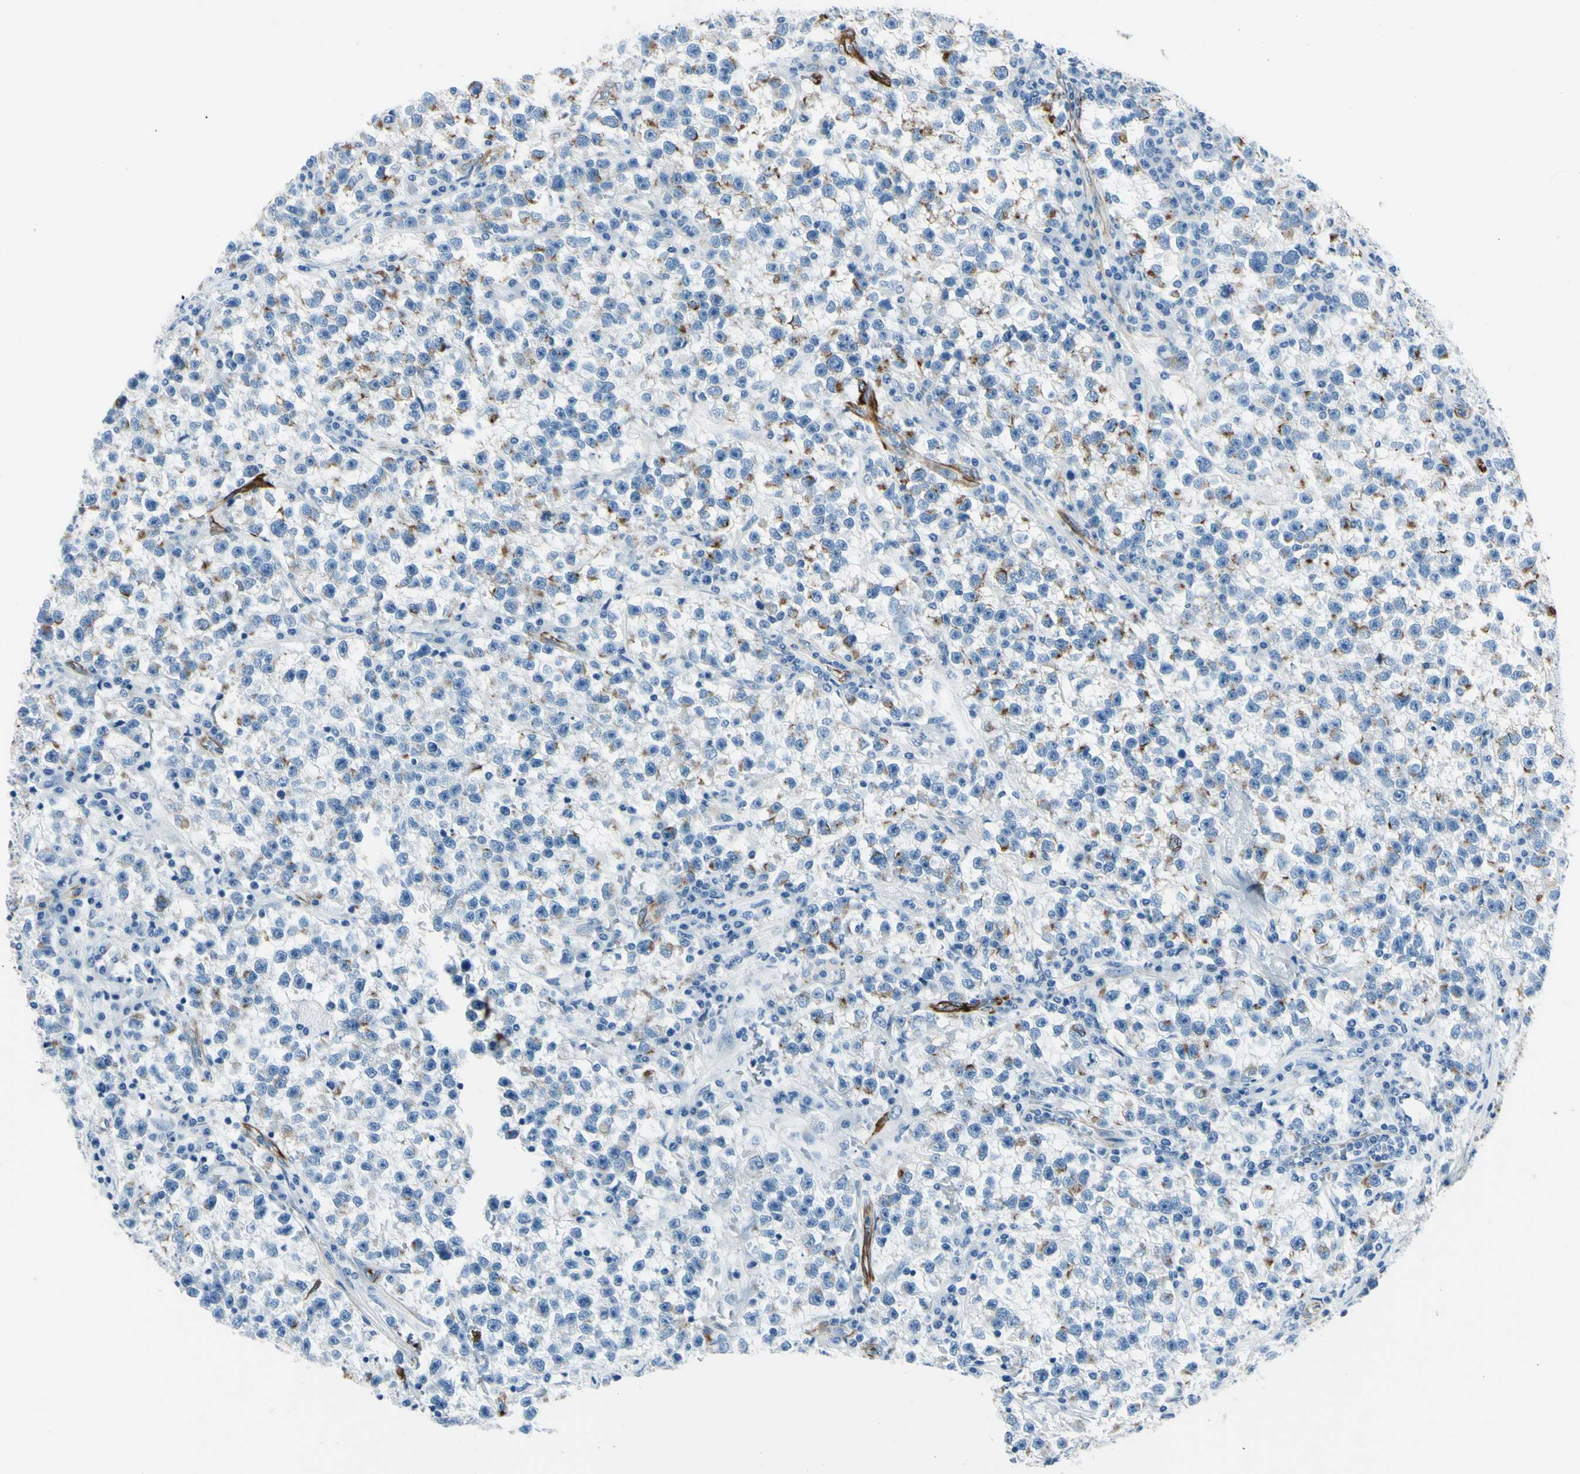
{"staining": {"intensity": "negative", "quantity": "none", "location": "none"}, "tissue": "testis cancer", "cell_type": "Tumor cells", "image_type": "cancer", "snomed": [{"axis": "morphology", "description": "Seminoma, NOS"}, {"axis": "topography", "description": "Testis"}], "caption": "A histopathology image of seminoma (testis) stained for a protein shows no brown staining in tumor cells. Nuclei are stained in blue.", "gene": "PTH2R", "patient": {"sex": "male", "age": 22}}